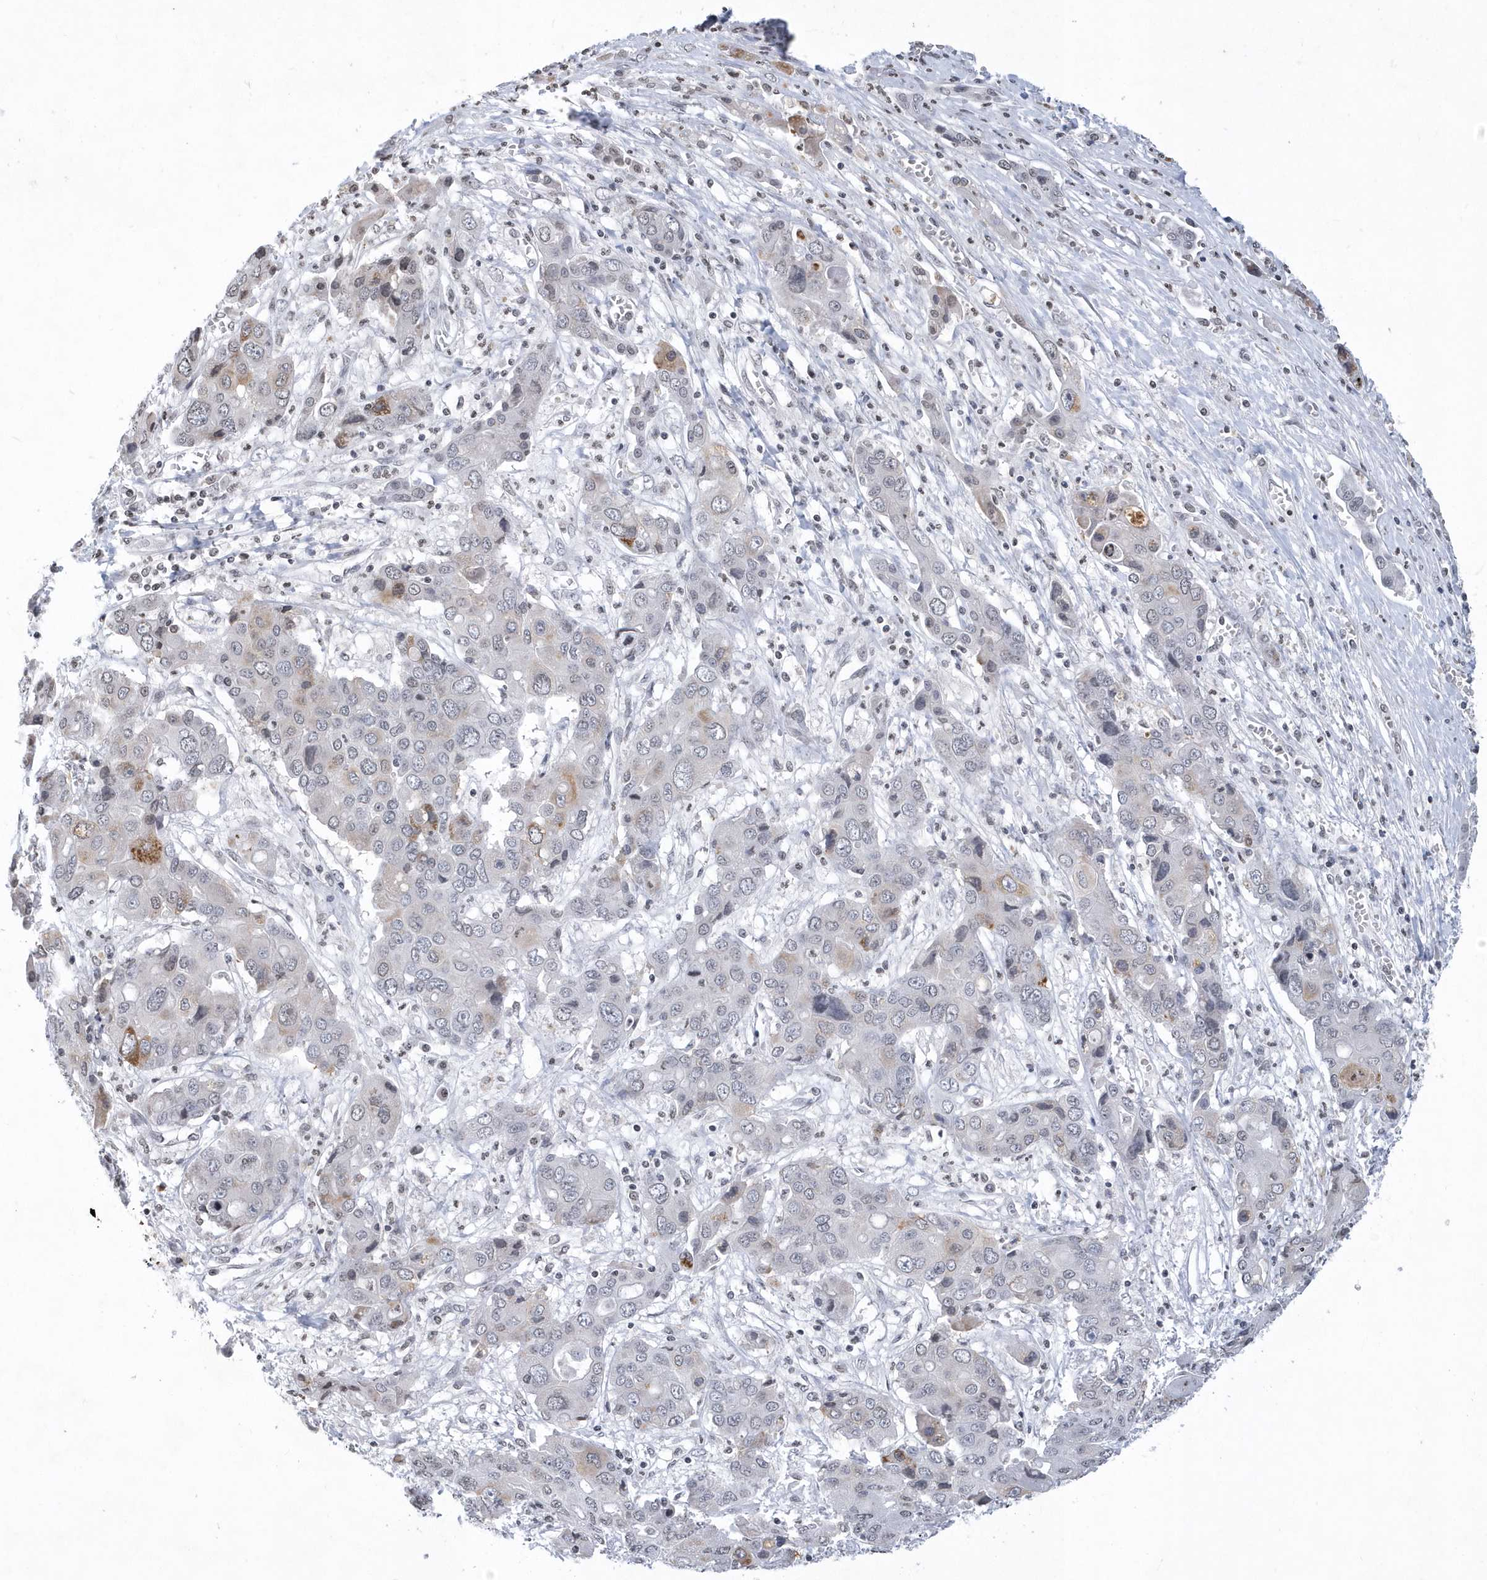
{"staining": {"intensity": "moderate", "quantity": "<25%", "location": "cytoplasmic/membranous"}, "tissue": "liver cancer", "cell_type": "Tumor cells", "image_type": "cancer", "snomed": [{"axis": "morphology", "description": "Cholangiocarcinoma"}, {"axis": "topography", "description": "Liver"}], "caption": "Human liver cancer stained with a brown dye reveals moderate cytoplasmic/membranous positive staining in approximately <25% of tumor cells.", "gene": "VWA5B2", "patient": {"sex": "male", "age": 67}}